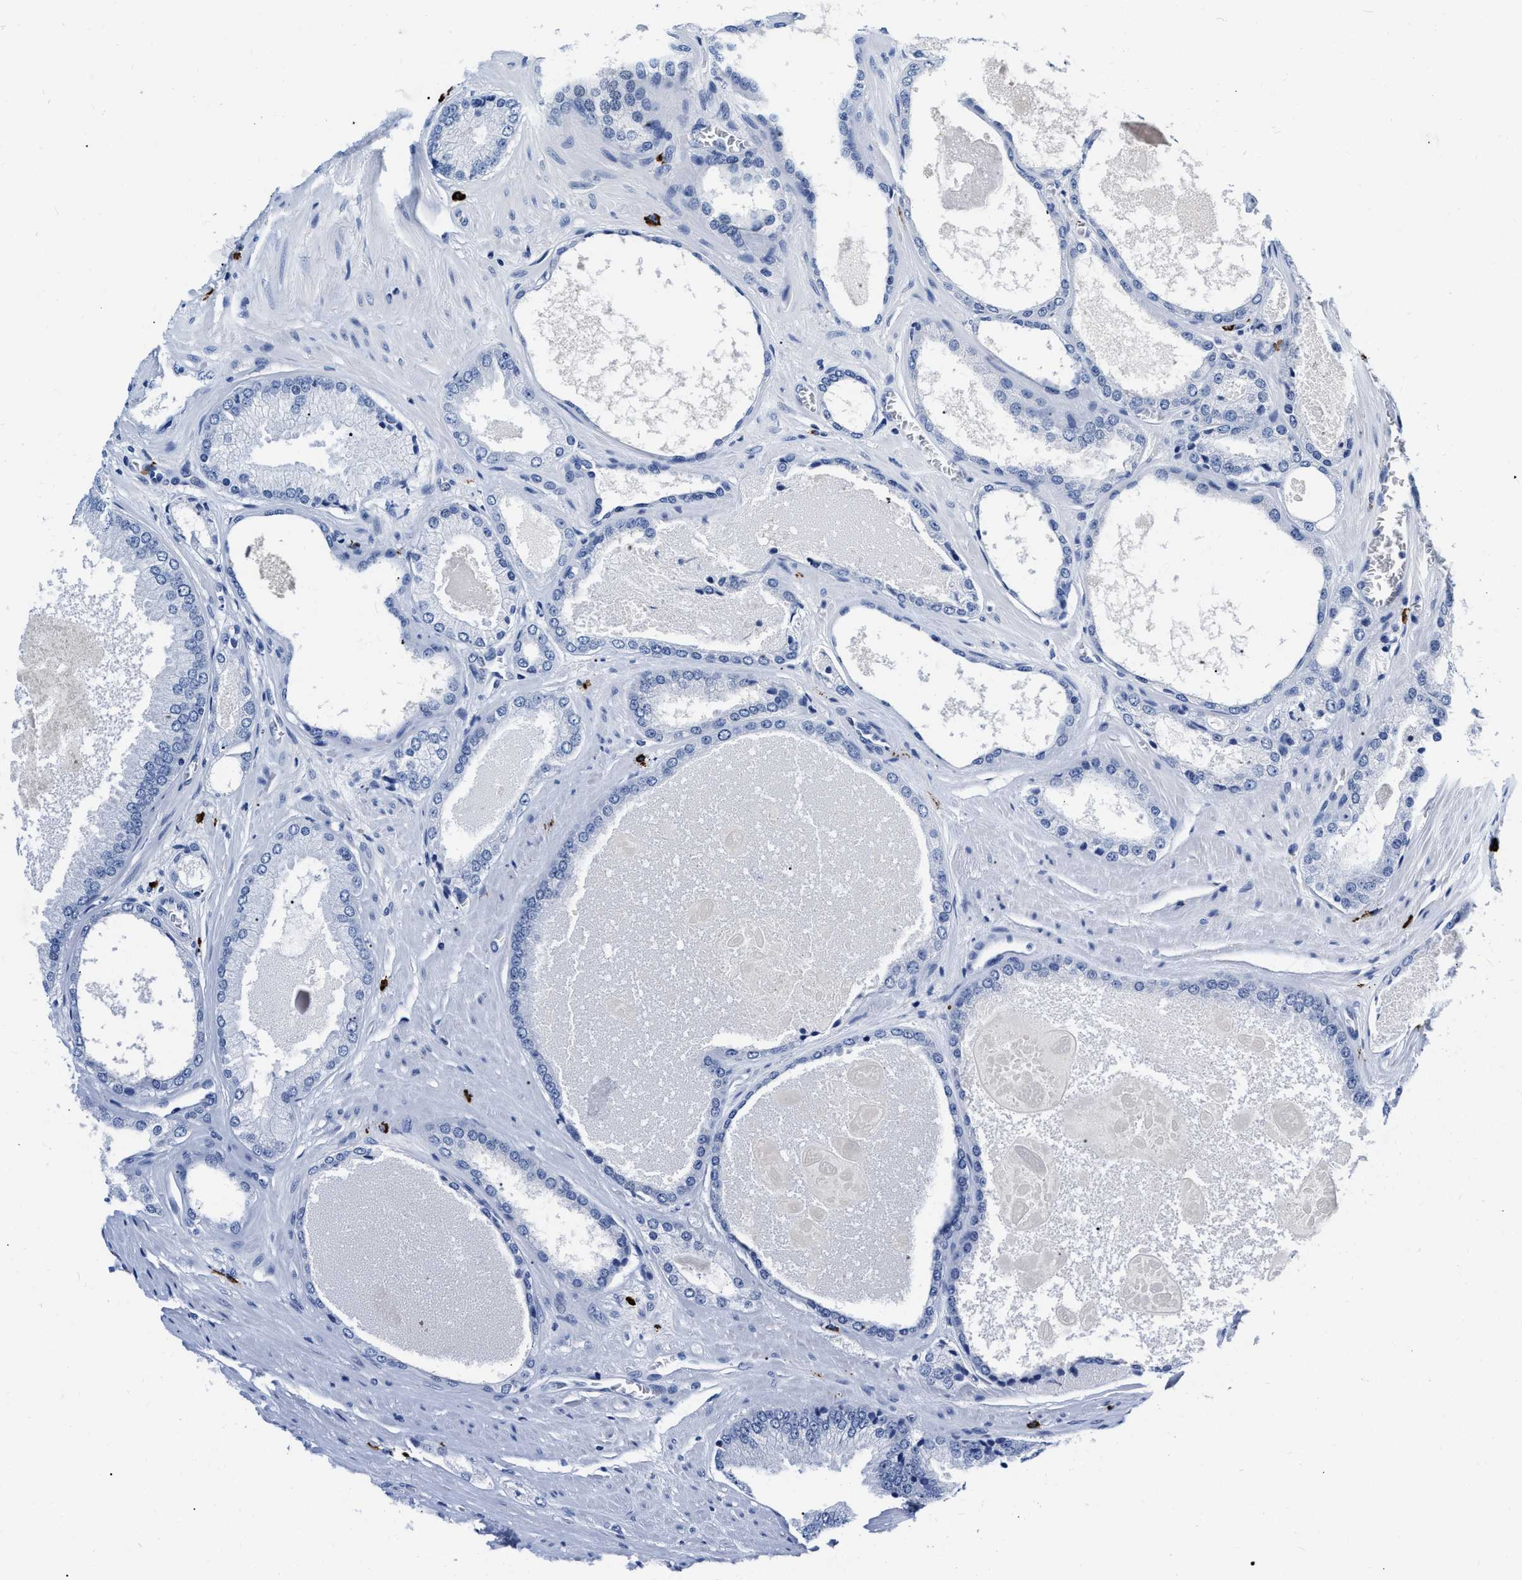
{"staining": {"intensity": "negative", "quantity": "none", "location": "none"}, "tissue": "prostate cancer", "cell_type": "Tumor cells", "image_type": "cancer", "snomed": [{"axis": "morphology", "description": "Adenocarcinoma, High grade"}, {"axis": "topography", "description": "Prostate"}], "caption": "Tumor cells are negative for protein expression in human prostate cancer (high-grade adenocarcinoma).", "gene": "CER1", "patient": {"sex": "male", "age": 65}}